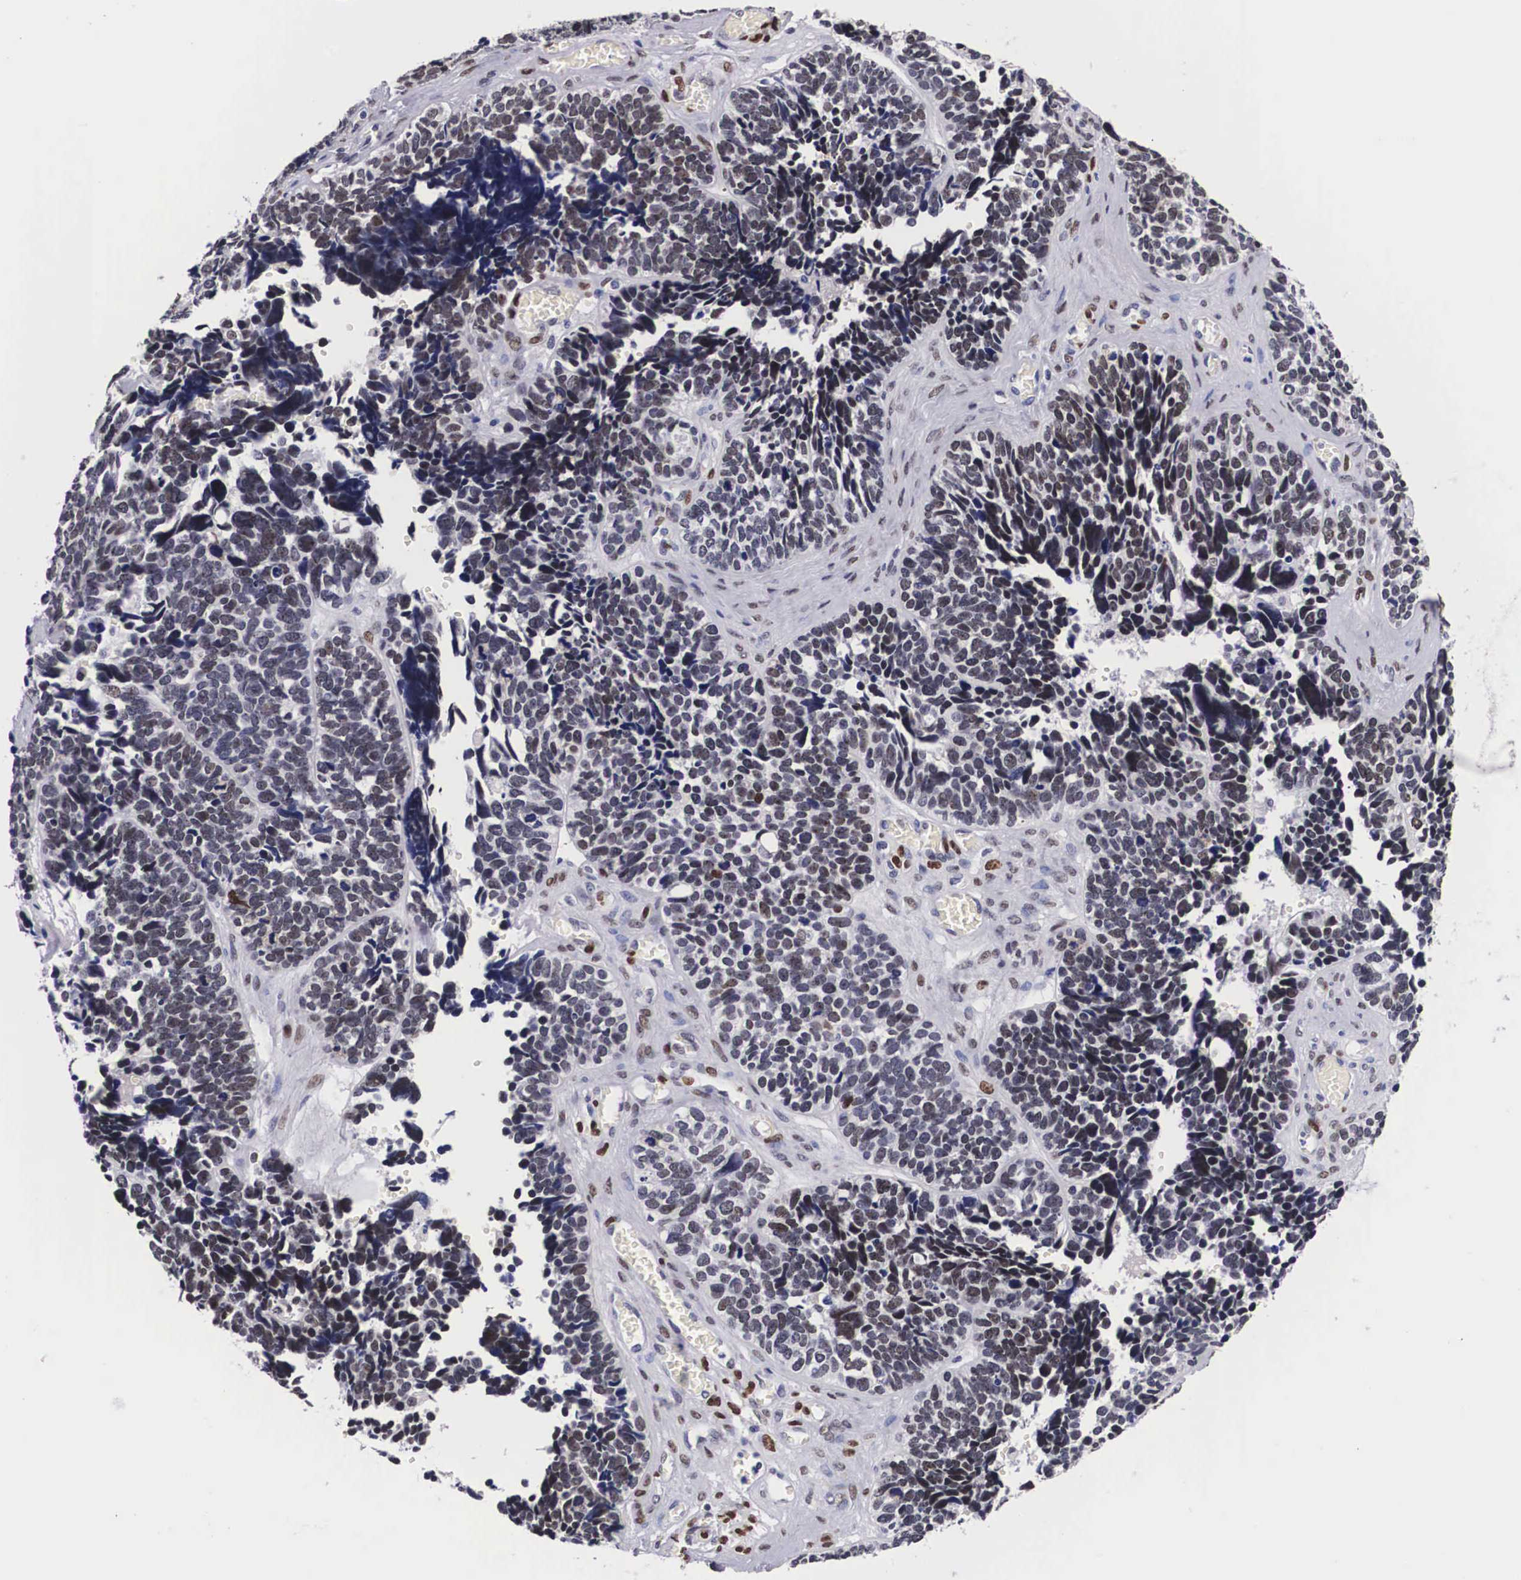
{"staining": {"intensity": "strong", "quantity": "25%-75%", "location": "nuclear"}, "tissue": "ovarian cancer", "cell_type": "Tumor cells", "image_type": "cancer", "snomed": [{"axis": "morphology", "description": "Cystadenocarcinoma, serous, NOS"}, {"axis": "topography", "description": "Ovary"}], "caption": "Ovarian cancer (serous cystadenocarcinoma) stained for a protein (brown) exhibits strong nuclear positive expression in about 25%-75% of tumor cells.", "gene": "KHDRBS3", "patient": {"sex": "female", "age": 77}}